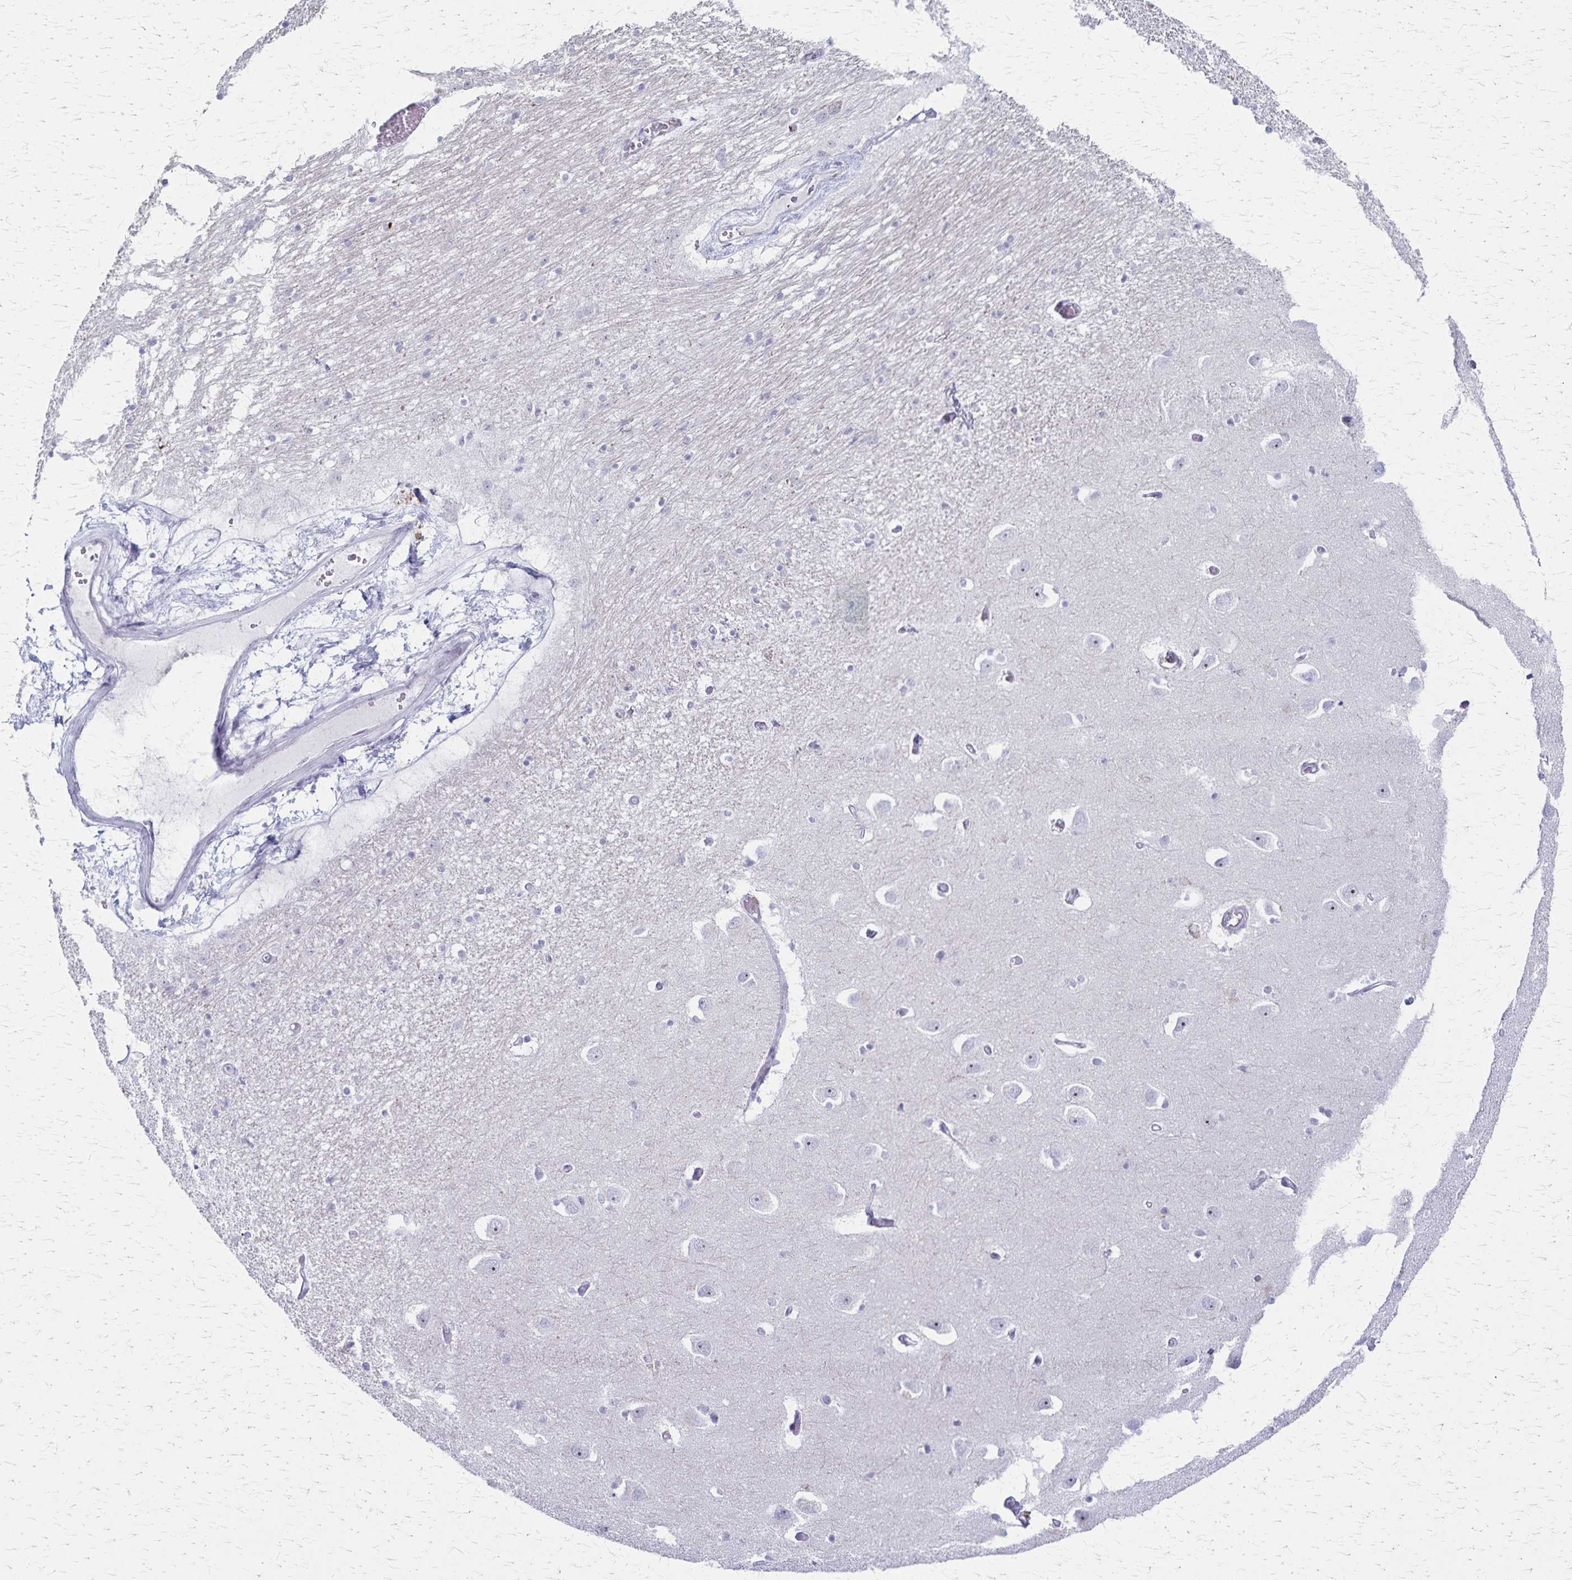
{"staining": {"intensity": "negative", "quantity": "none", "location": "none"}, "tissue": "caudate", "cell_type": "Glial cells", "image_type": "normal", "snomed": [{"axis": "morphology", "description": "Normal tissue, NOS"}, {"axis": "topography", "description": "Lateral ventricle wall"}, {"axis": "topography", "description": "Hippocampus"}], "caption": "Caudate was stained to show a protein in brown. There is no significant expression in glial cells. The staining is performed using DAB (3,3'-diaminobenzidine) brown chromogen with nuclei counter-stained in using hematoxylin.", "gene": "DLK2", "patient": {"sex": "female", "age": 63}}